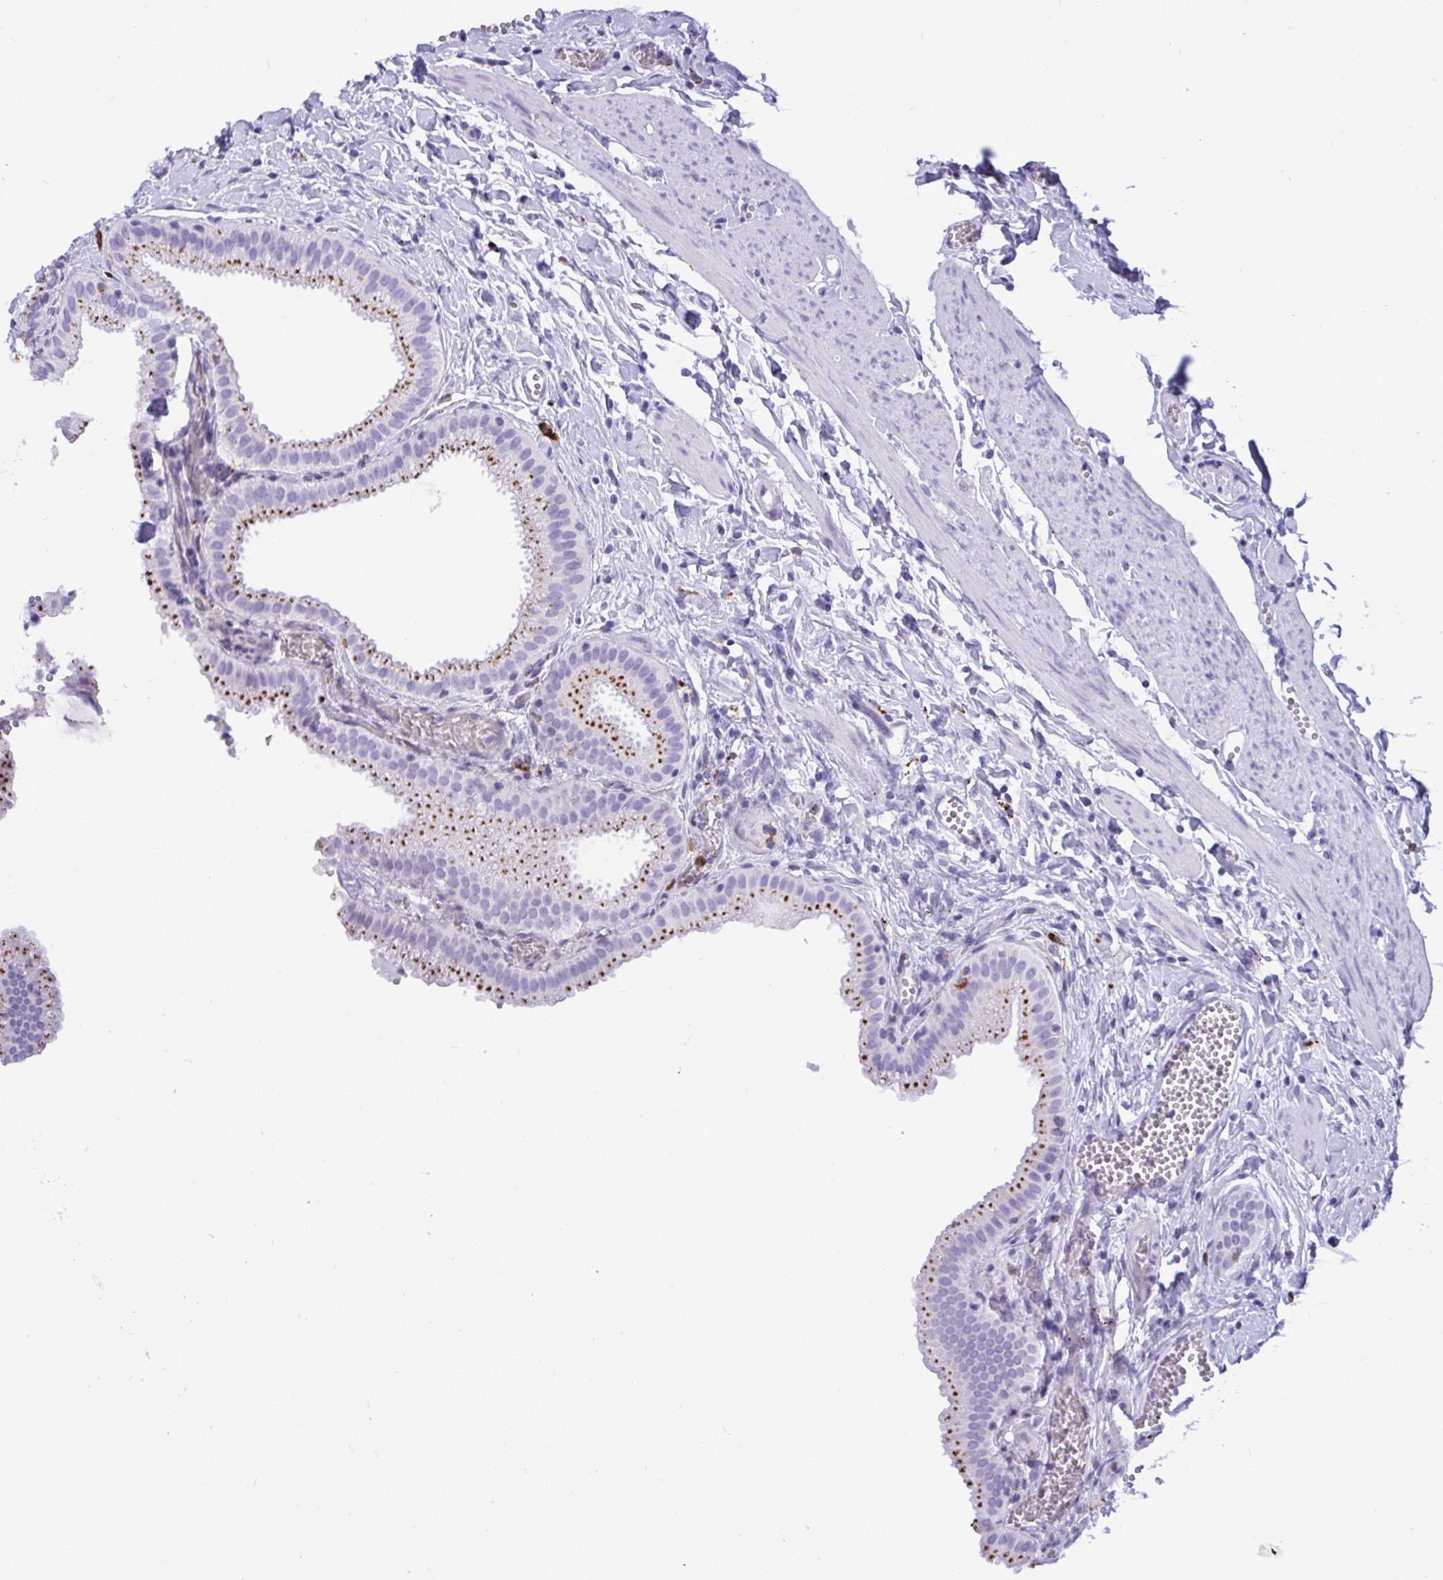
{"staining": {"intensity": "strong", "quantity": "25%-75%", "location": "cytoplasmic/membranous"}, "tissue": "gallbladder", "cell_type": "Glandular cells", "image_type": "normal", "snomed": [{"axis": "morphology", "description": "Normal tissue, NOS"}, {"axis": "topography", "description": "Gallbladder"}], "caption": "Protein expression by immunohistochemistry demonstrates strong cytoplasmic/membranous staining in about 25%-75% of glandular cells in normal gallbladder. (brown staining indicates protein expression, while blue staining denotes nuclei).", "gene": "CPVL", "patient": {"sex": "female", "age": 63}}